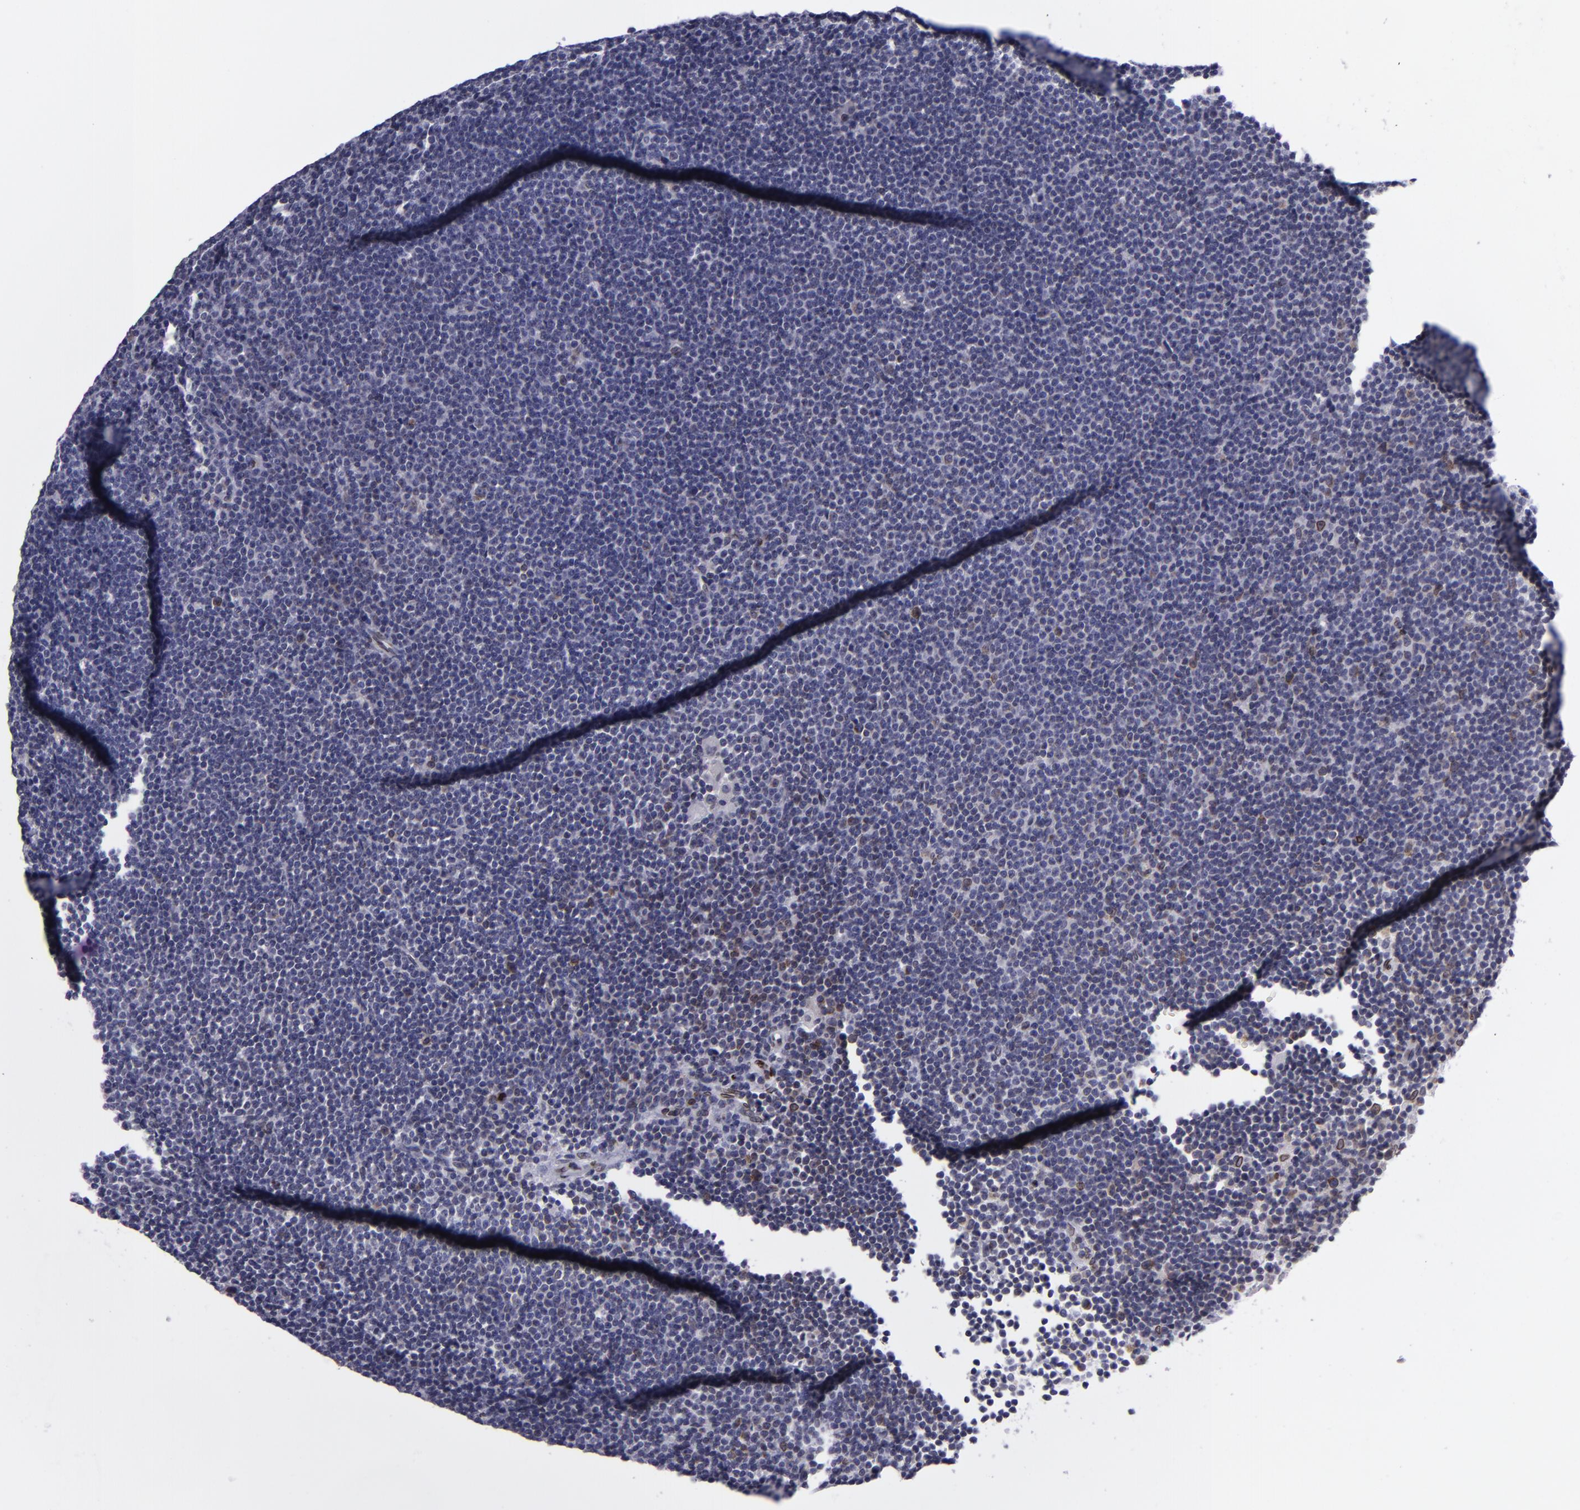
{"staining": {"intensity": "moderate", "quantity": "<25%", "location": "nuclear"}, "tissue": "lymphoma", "cell_type": "Tumor cells", "image_type": "cancer", "snomed": [{"axis": "morphology", "description": "Malignant lymphoma, non-Hodgkin's type, Low grade"}, {"axis": "topography", "description": "Lymph node"}], "caption": "Moderate nuclear protein positivity is identified in about <25% of tumor cells in low-grade malignant lymphoma, non-Hodgkin's type. (IHC, brightfield microscopy, high magnification).", "gene": "EMD", "patient": {"sex": "female", "age": 69}}